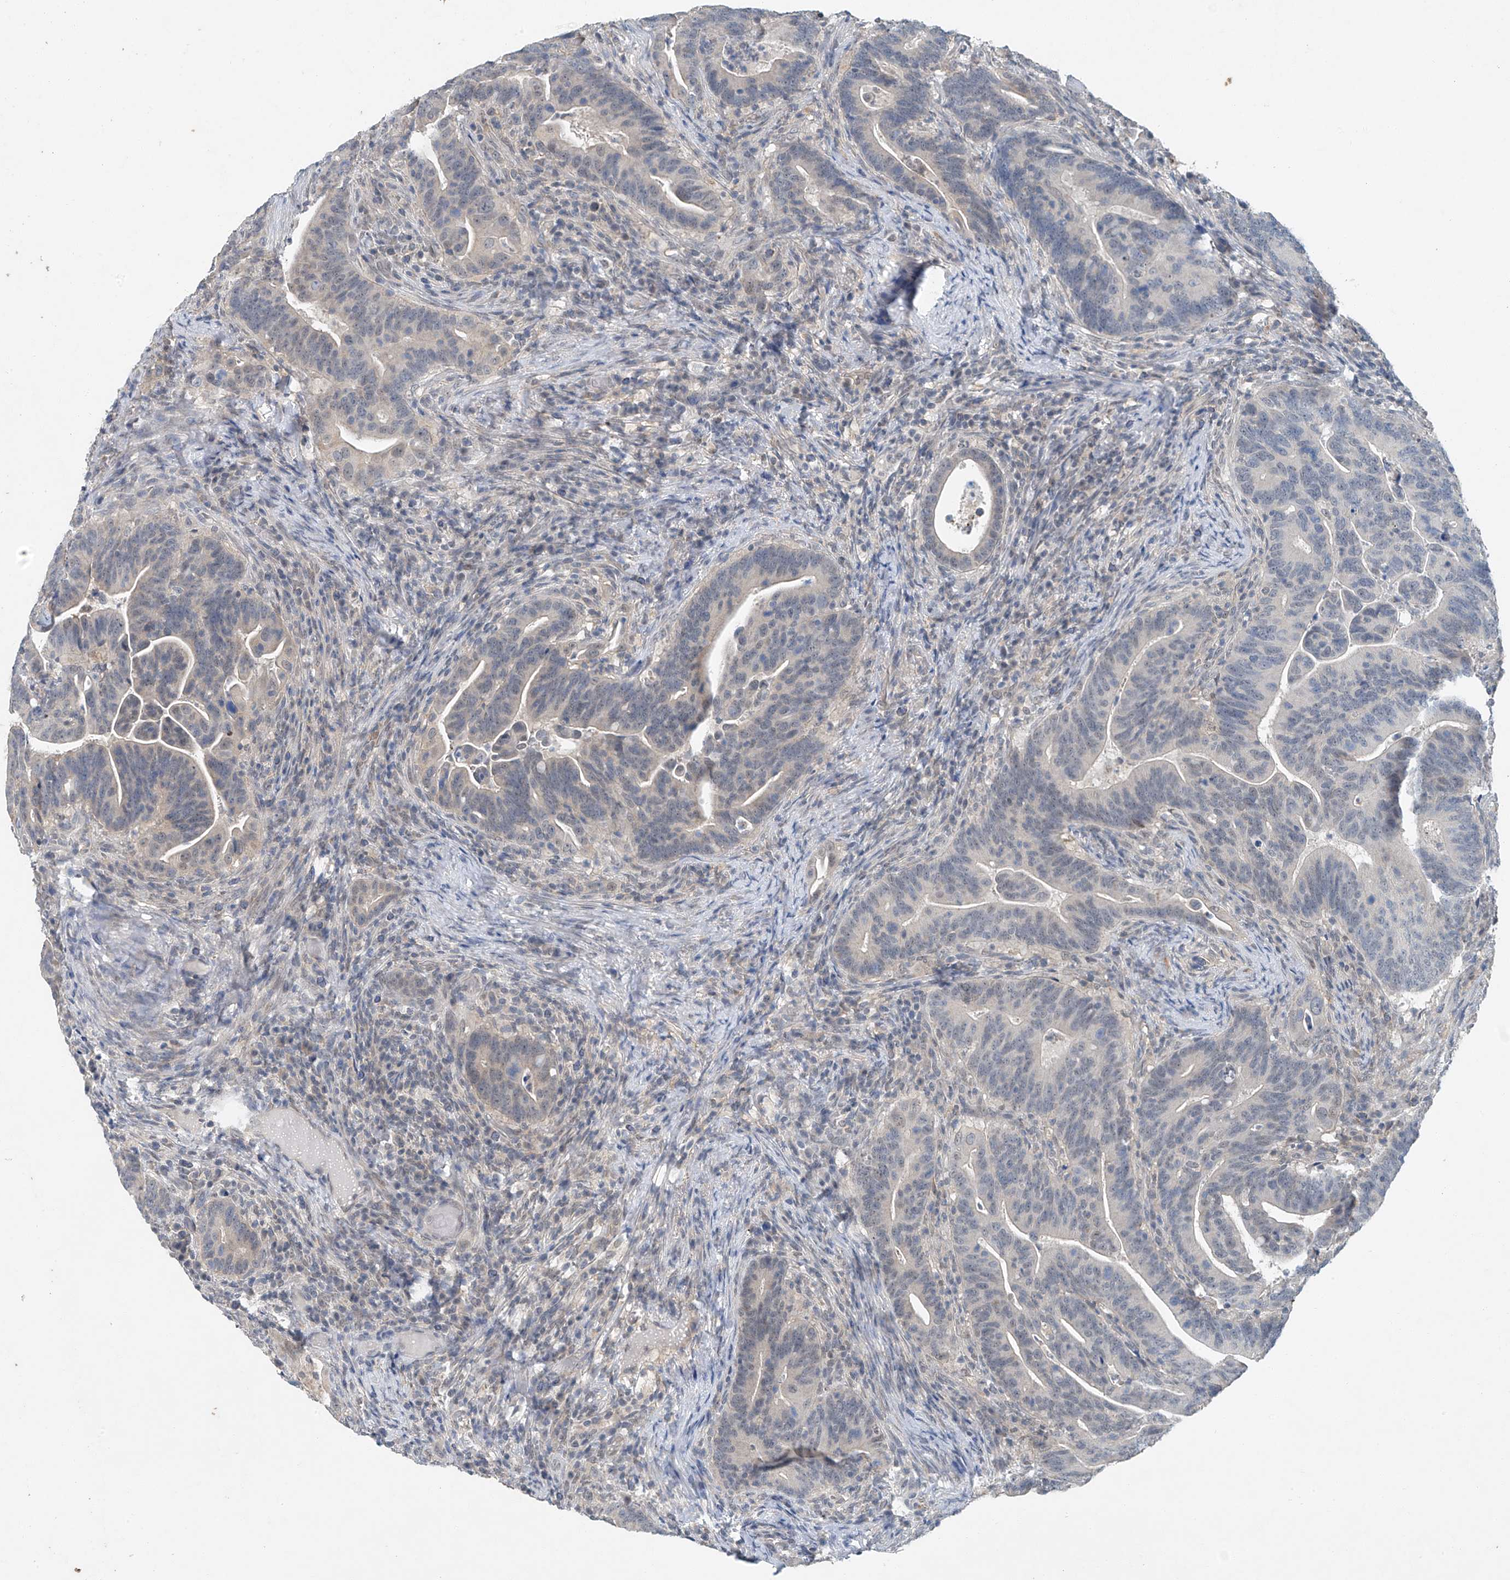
{"staining": {"intensity": "negative", "quantity": "none", "location": "none"}, "tissue": "colorectal cancer", "cell_type": "Tumor cells", "image_type": "cancer", "snomed": [{"axis": "morphology", "description": "Adenocarcinoma, NOS"}, {"axis": "topography", "description": "Colon"}], "caption": "High magnification brightfield microscopy of colorectal cancer stained with DAB (brown) and counterstained with hematoxylin (blue): tumor cells show no significant staining.", "gene": "TAF8", "patient": {"sex": "female", "age": 66}}